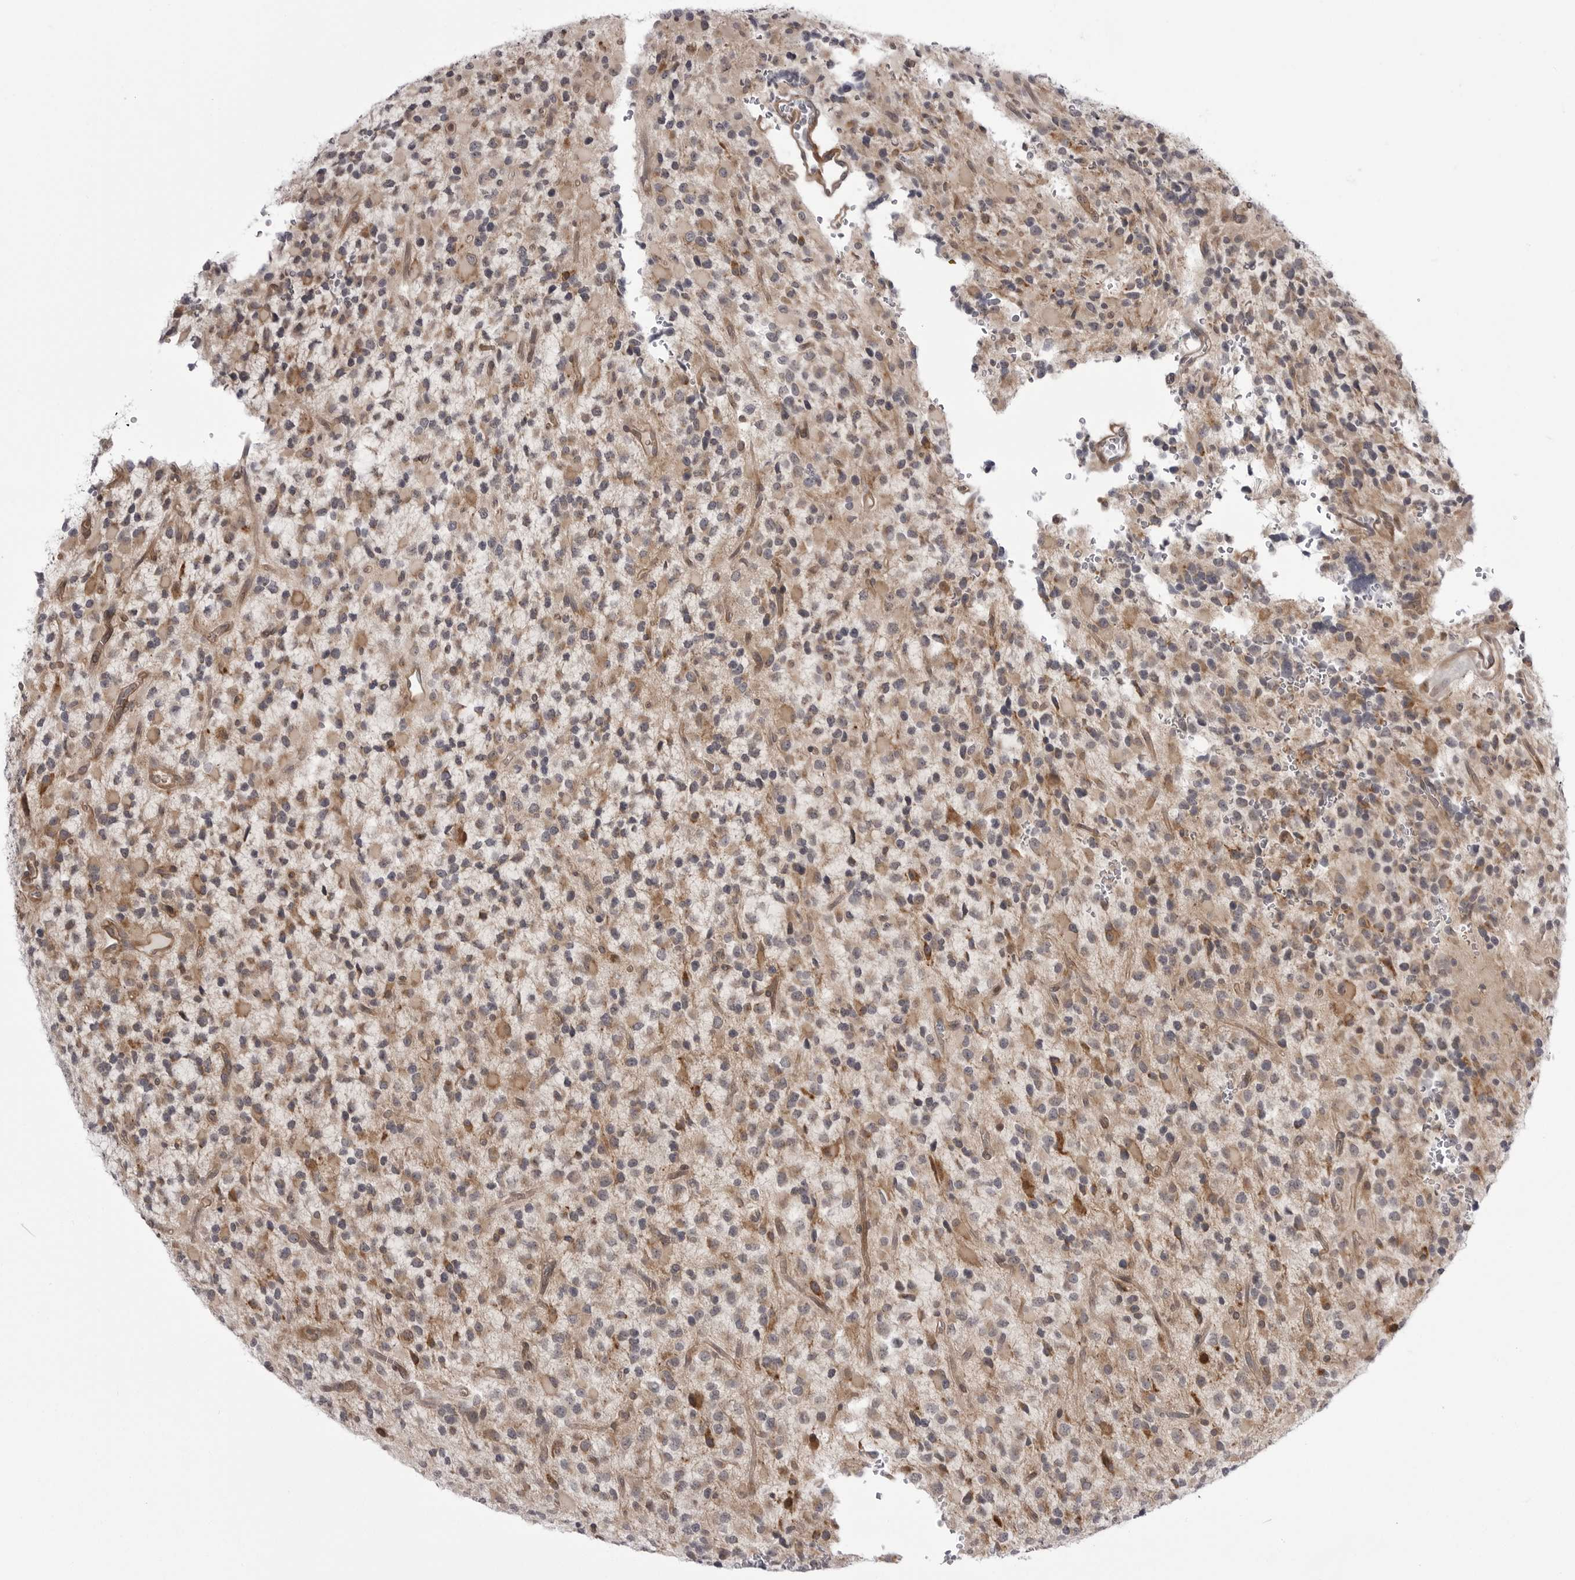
{"staining": {"intensity": "moderate", "quantity": "25%-75%", "location": "cytoplasmic/membranous"}, "tissue": "glioma", "cell_type": "Tumor cells", "image_type": "cancer", "snomed": [{"axis": "morphology", "description": "Glioma, malignant, High grade"}, {"axis": "topography", "description": "Brain"}], "caption": "This image shows glioma stained with IHC to label a protein in brown. The cytoplasmic/membranous of tumor cells show moderate positivity for the protein. Nuclei are counter-stained blue.", "gene": "CCDC18", "patient": {"sex": "male", "age": 34}}